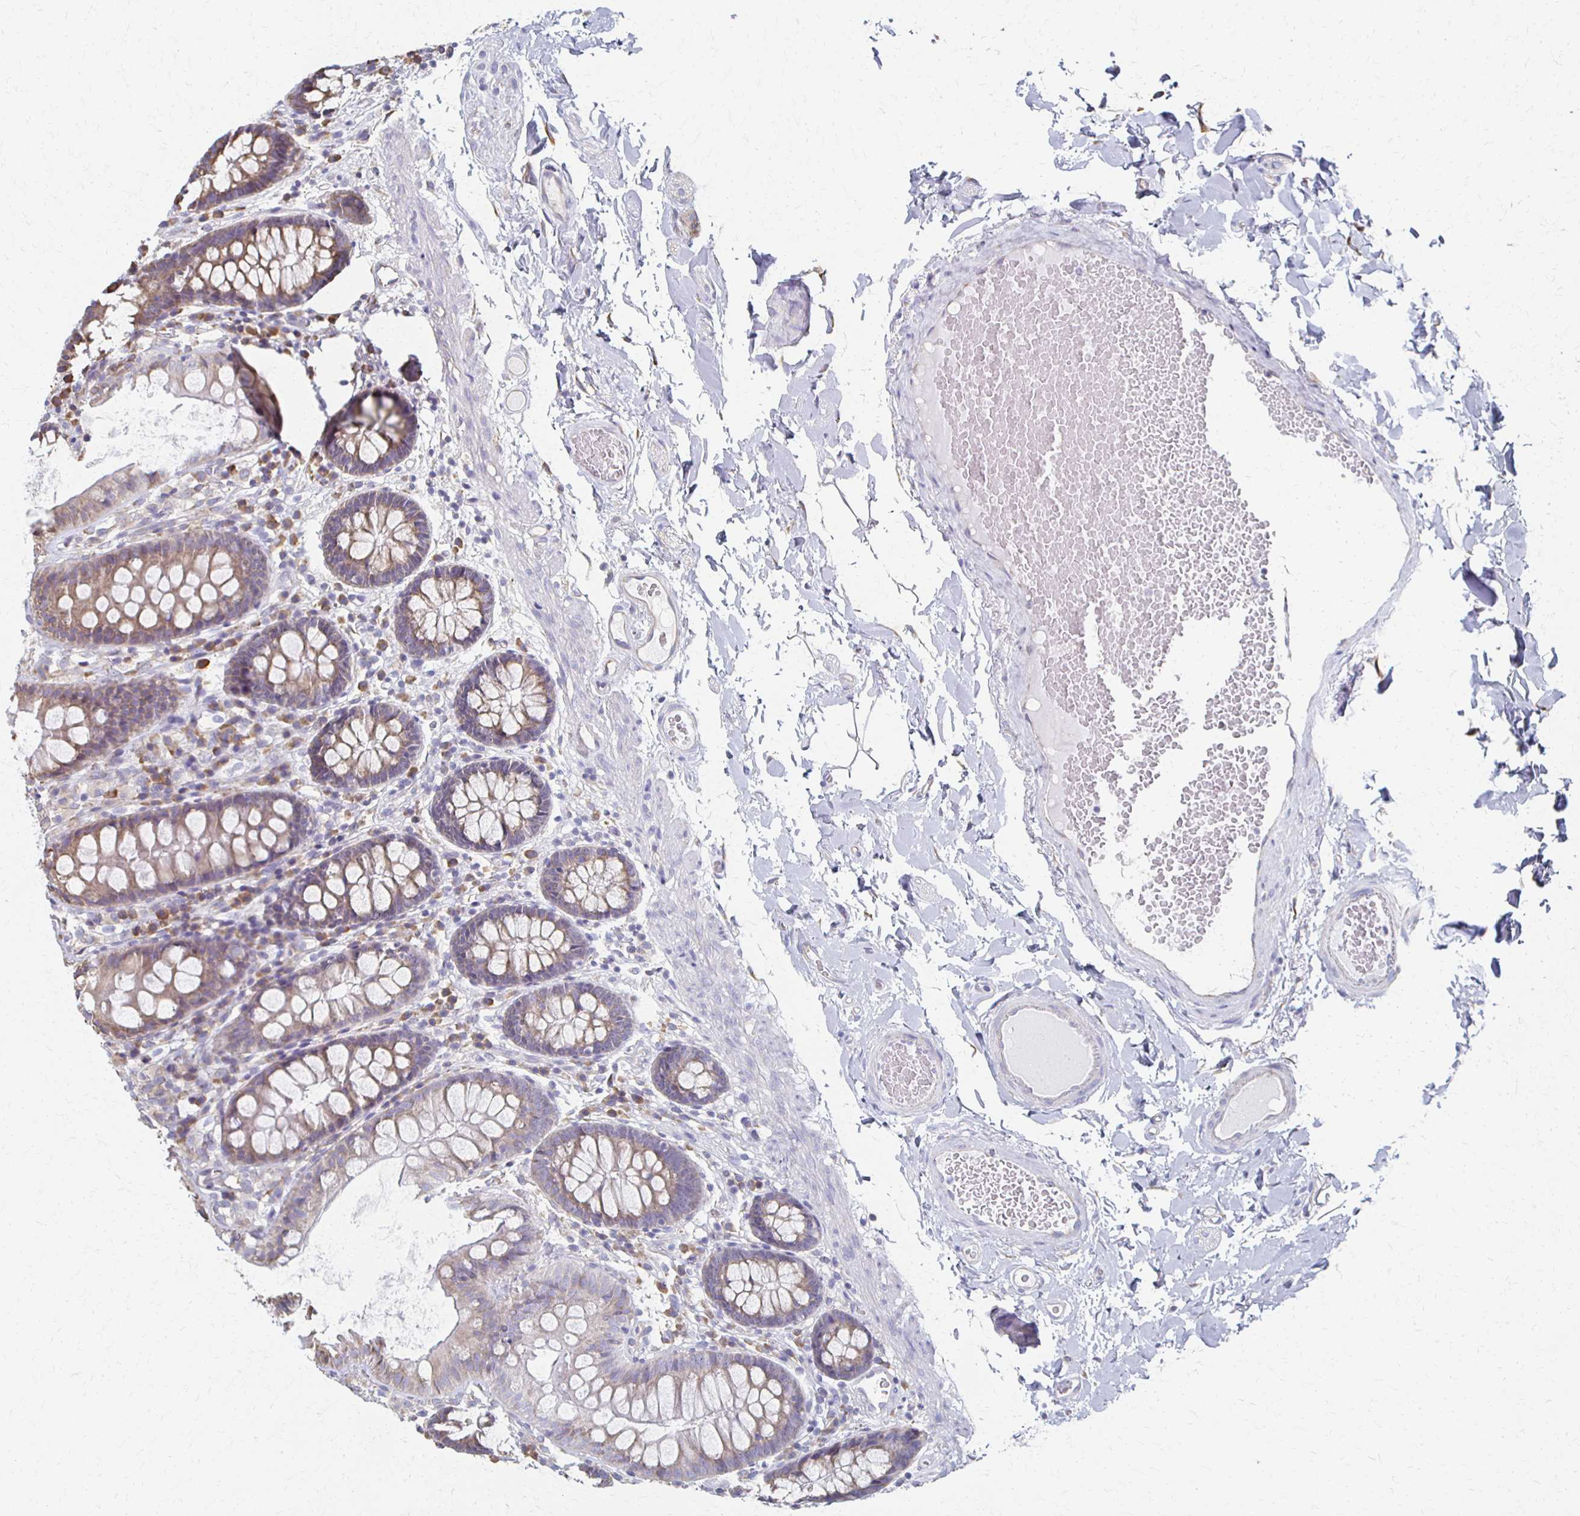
{"staining": {"intensity": "negative", "quantity": "none", "location": "none"}, "tissue": "colon", "cell_type": "Endothelial cells", "image_type": "normal", "snomed": [{"axis": "morphology", "description": "Normal tissue, NOS"}, {"axis": "topography", "description": "Colon"}], "caption": "IHC photomicrograph of benign human colon stained for a protein (brown), which shows no staining in endothelial cells. (DAB (3,3'-diaminobenzidine) IHC, high magnification).", "gene": "ATP1A3", "patient": {"sex": "male", "age": 84}}